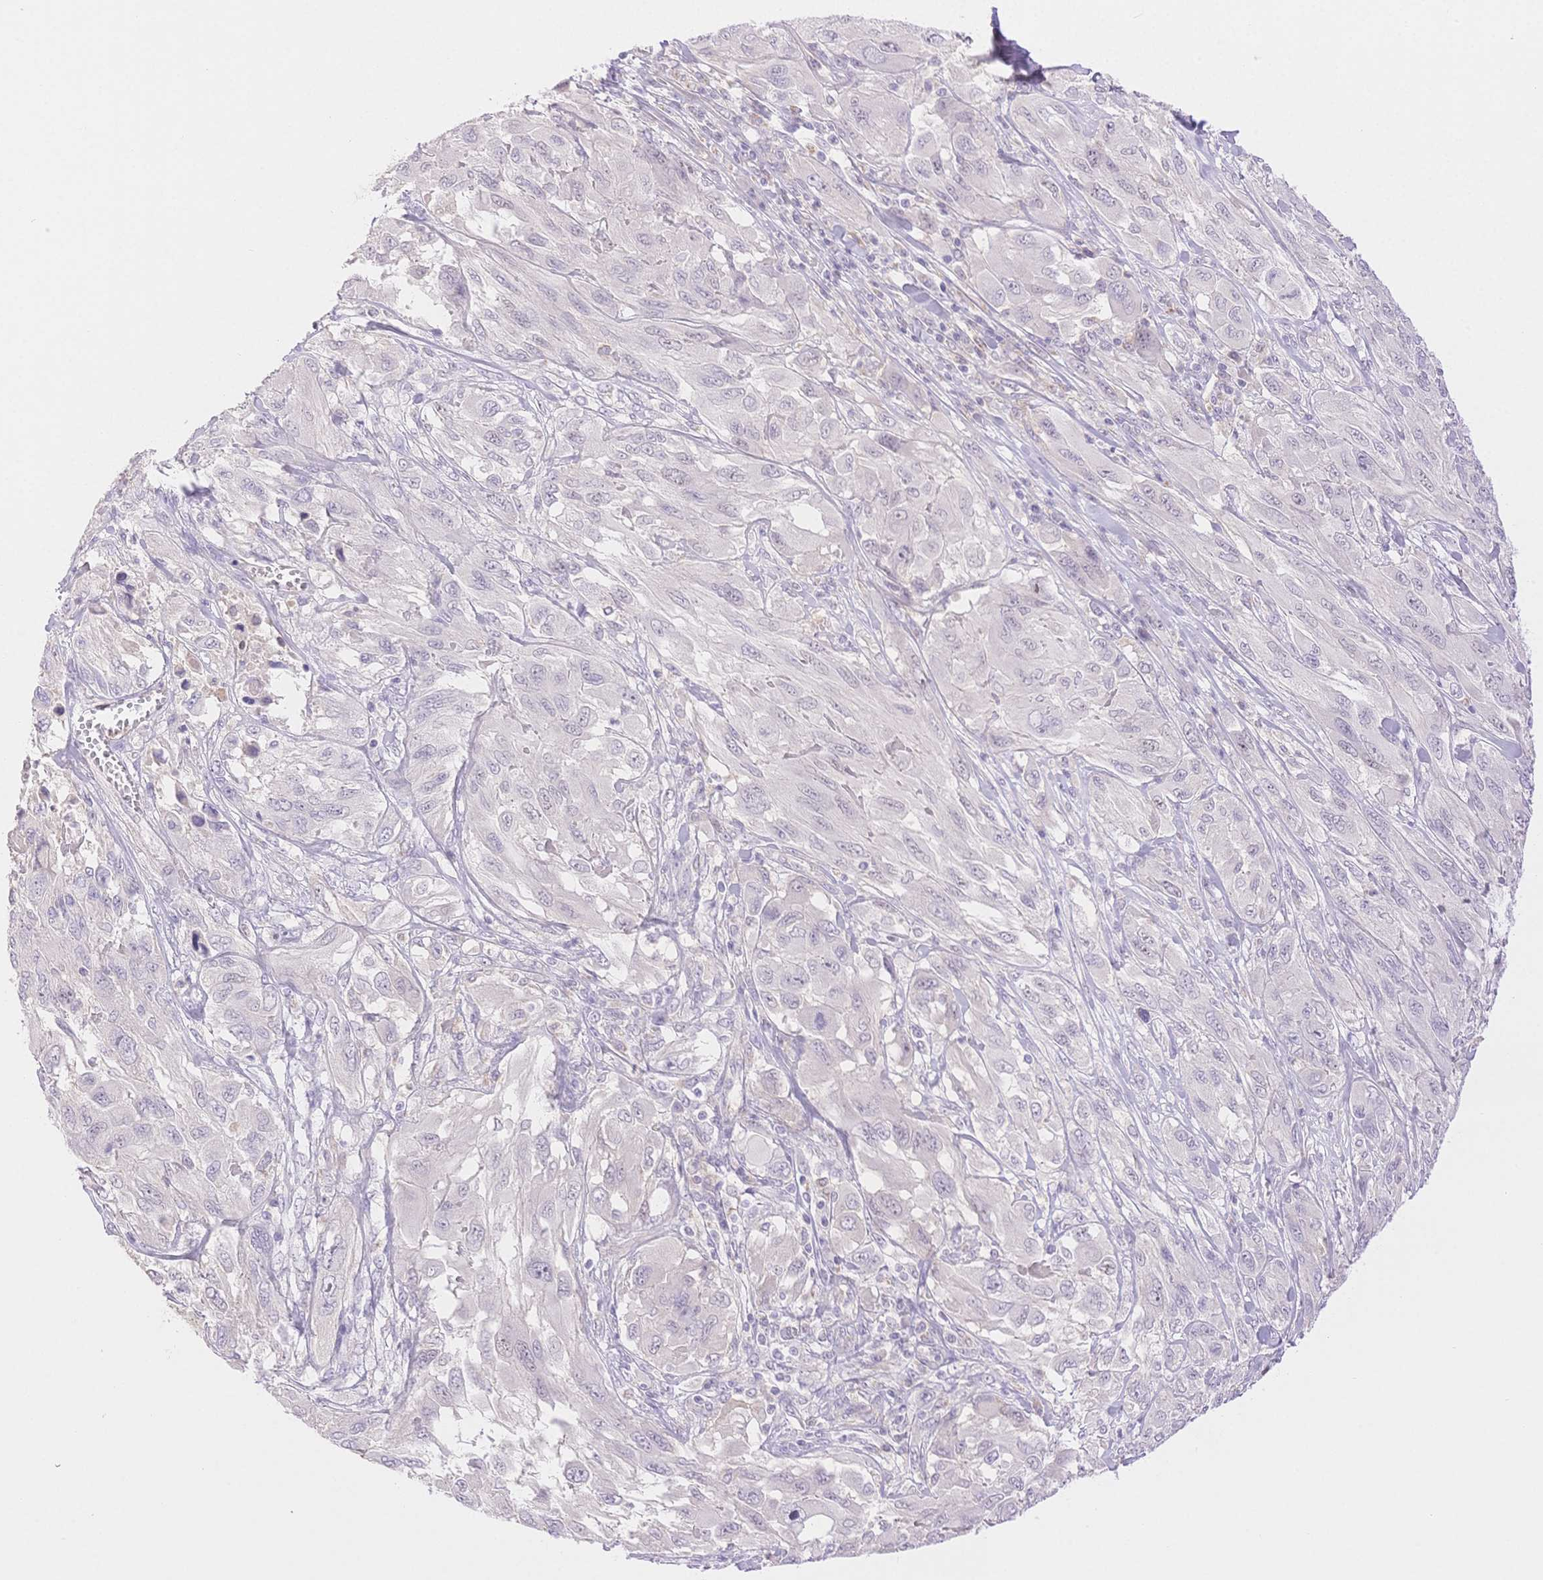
{"staining": {"intensity": "negative", "quantity": "none", "location": "none"}, "tissue": "melanoma", "cell_type": "Tumor cells", "image_type": "cancer", "snomed": [{"axis": "morphology", "description": "Malignant melanoma, NOS"}, {"axis": "topography", "description": "Skin"}], "caption": "There is no significant staining in tumor cells of melanoma. Nuclei are stained in blue.", "gene": "WDR54", "patient": {"sex": "female", "age": 91}}